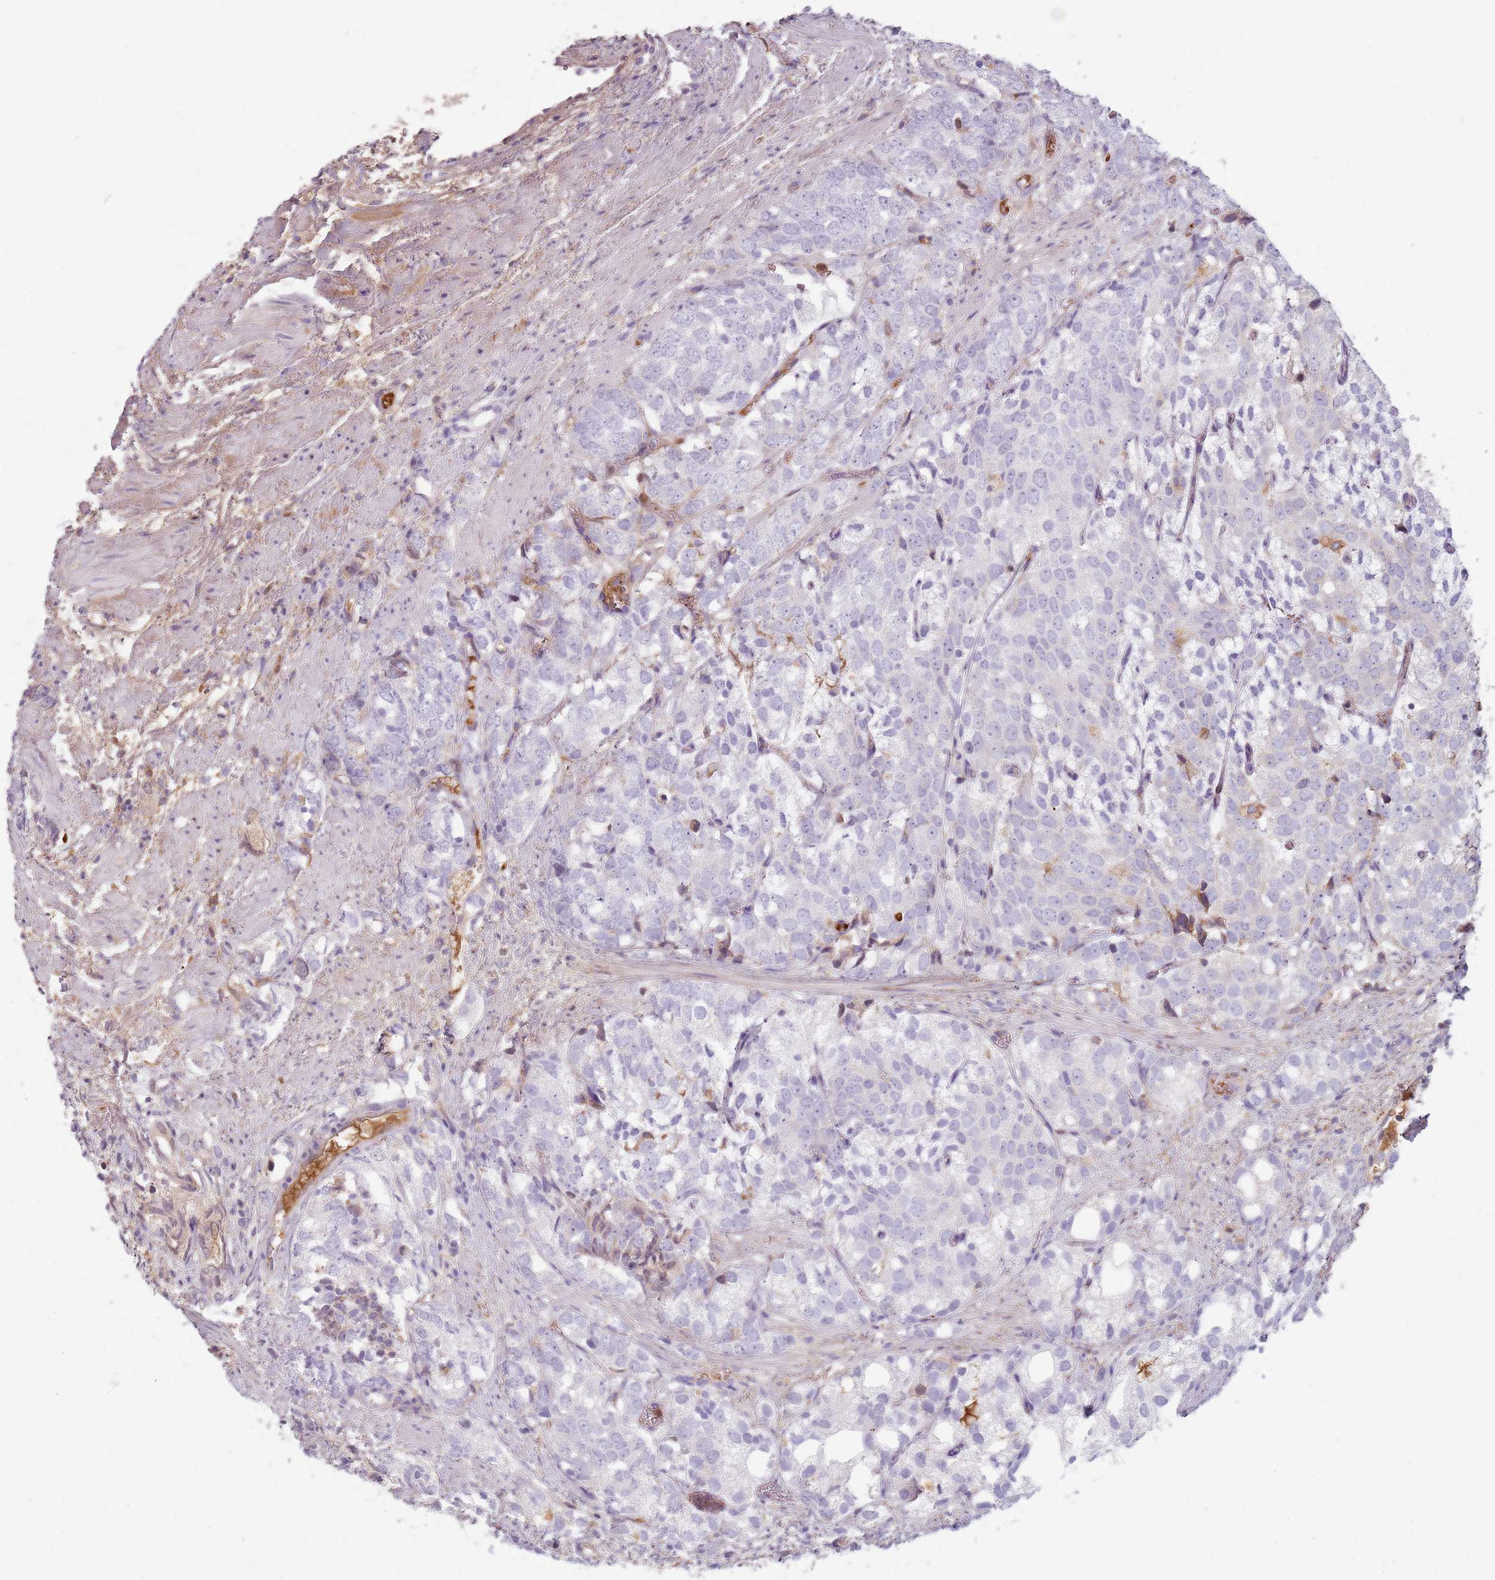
{"staining": {"intensity": "negative", "quantity": "none", "location": "none"}, "tissue": "prostate cancer", "cell_type": "Tumor cells", "image_type": "cancer", "snomed": [{"axis": "morphology", "description": "Adenocarcinoma, High grade"}, {"axis": "topography", "description": "Prostate"}], "caption": "A high-resolution image shows IHC staining of prostate cancer, which exhibits no significant expression in tumor cells.", "gene": "COLGALT1", "patient": {"sex": "male", "age": 82}}